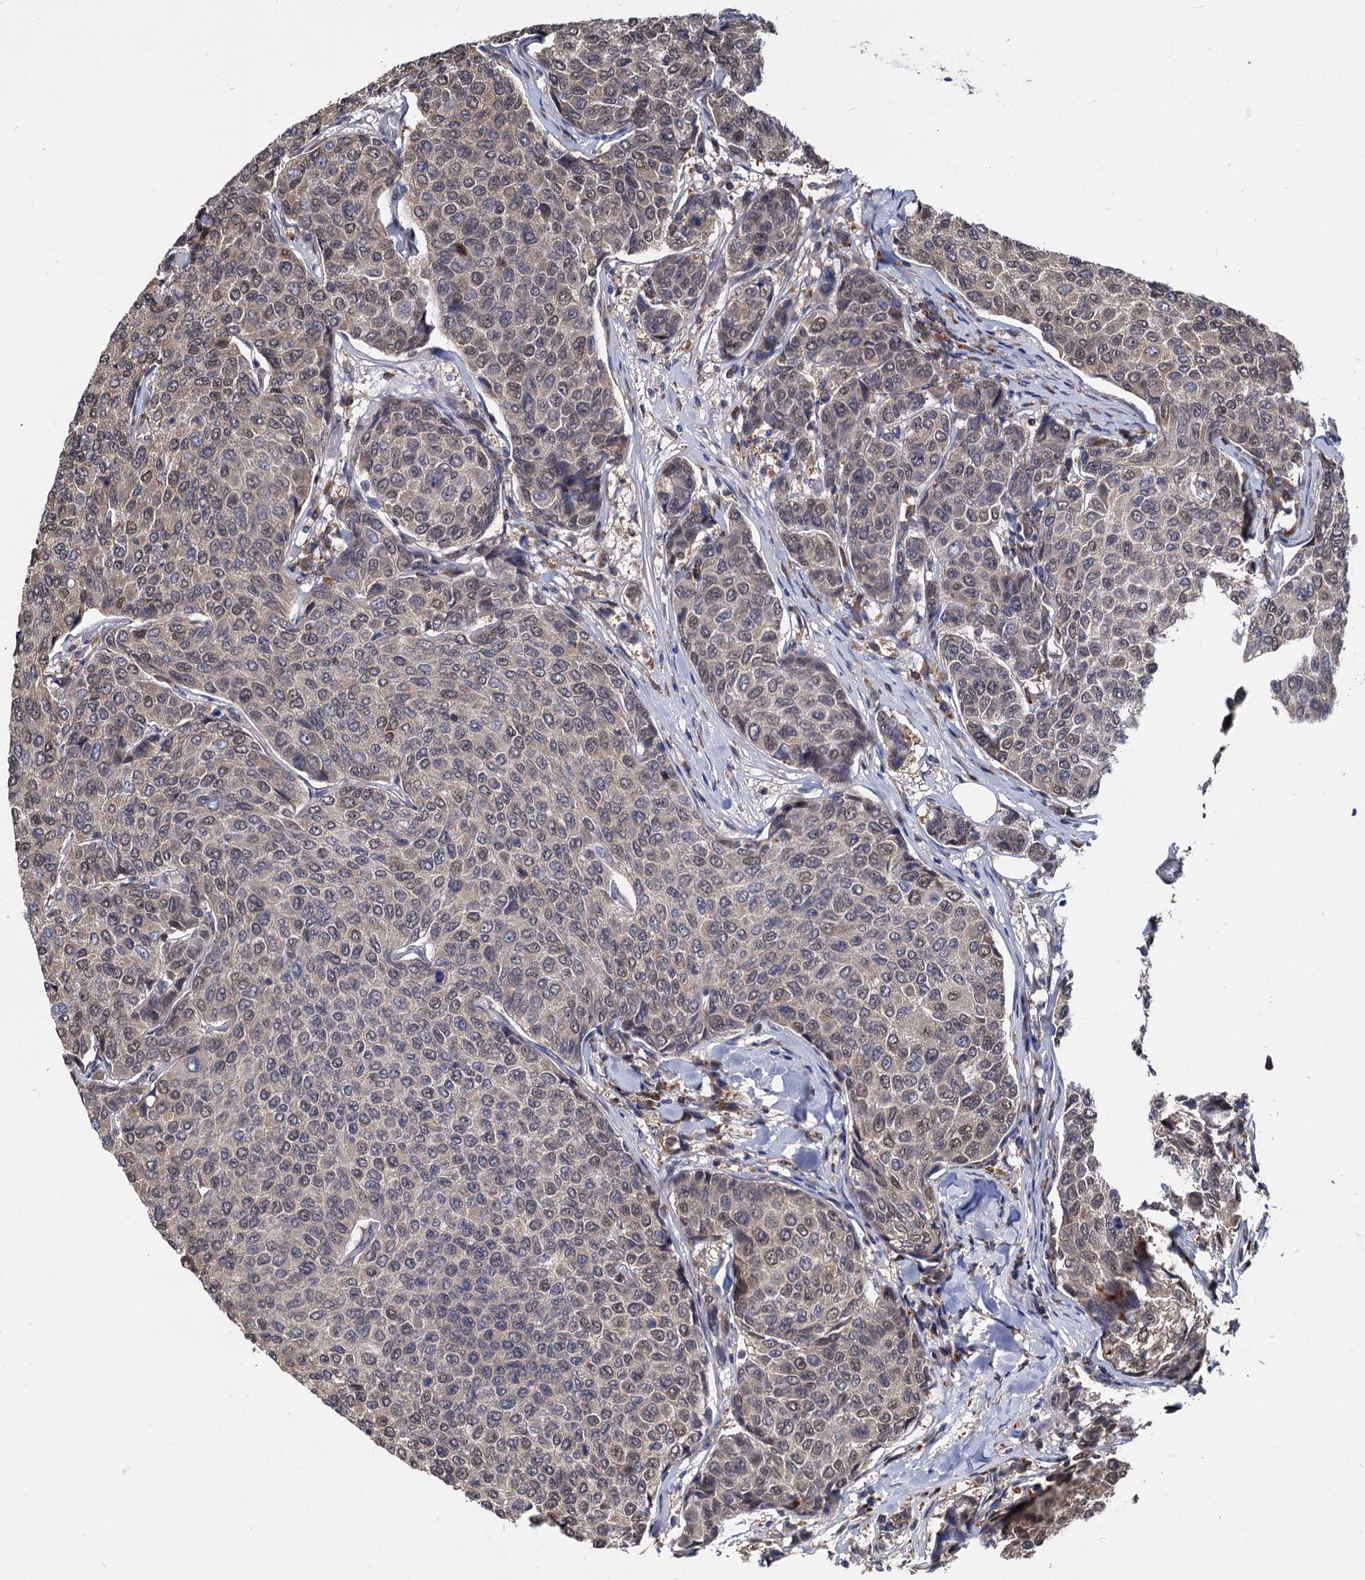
{"staining": {"intensity": "weak", "quantity": ">75%", "location": "nuclear"}, "tissue": "breast cancer", "cell_type": "Tumor cells", "image_type": "cancer", "snomed": [{"axis": "morphology", "description": "Duct carcinoma"}, {"axis": "topography", "description": "Breast"}], "caption": "Immunohistochemistry image of neoplastic tissue: human breast invasive ductal carcinoma stained using IHC displays low levels of weak protein expression localized specifically in the nuclear of tumor cells, appearing as a nuclear brown color.", "gene": "PSMD4", "patient": {"sex": "female", "age": 55}}